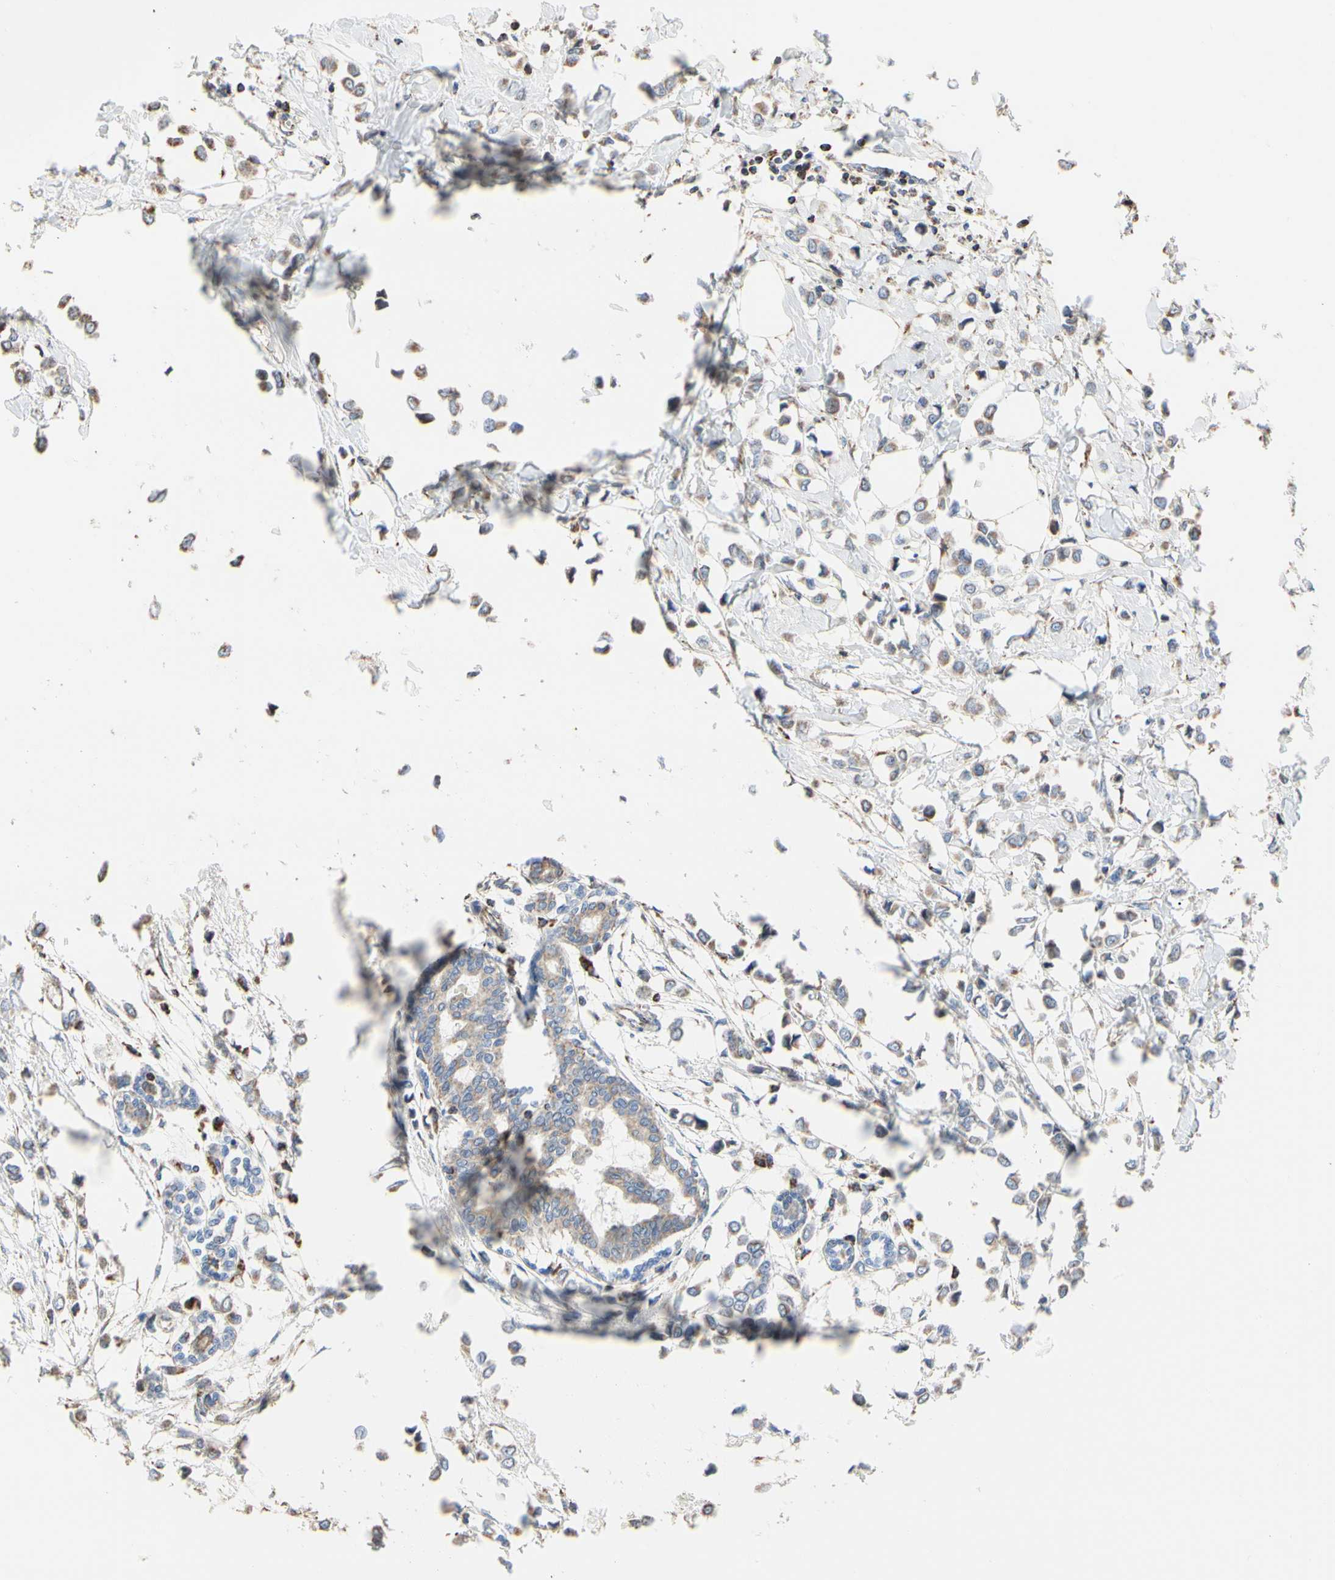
{"staining": {"intensity": "negative", "quantity": "none", "location": "none"}, "tissue": "breast cancer", "cell_type": "Tumor cells", "image_type": "cancer", "snomed": [{"axis": "morphology", "description": "Lobular carcinoma"}, {"axis": "topography", "description": "Breast"}], "caption": "IHC micrograph of breast cancer stained for a protein (brown), which exhibits no expression in tumor cells.", "gene": "TUBA1A", "patient": {"sex": "female", "age": 51}}